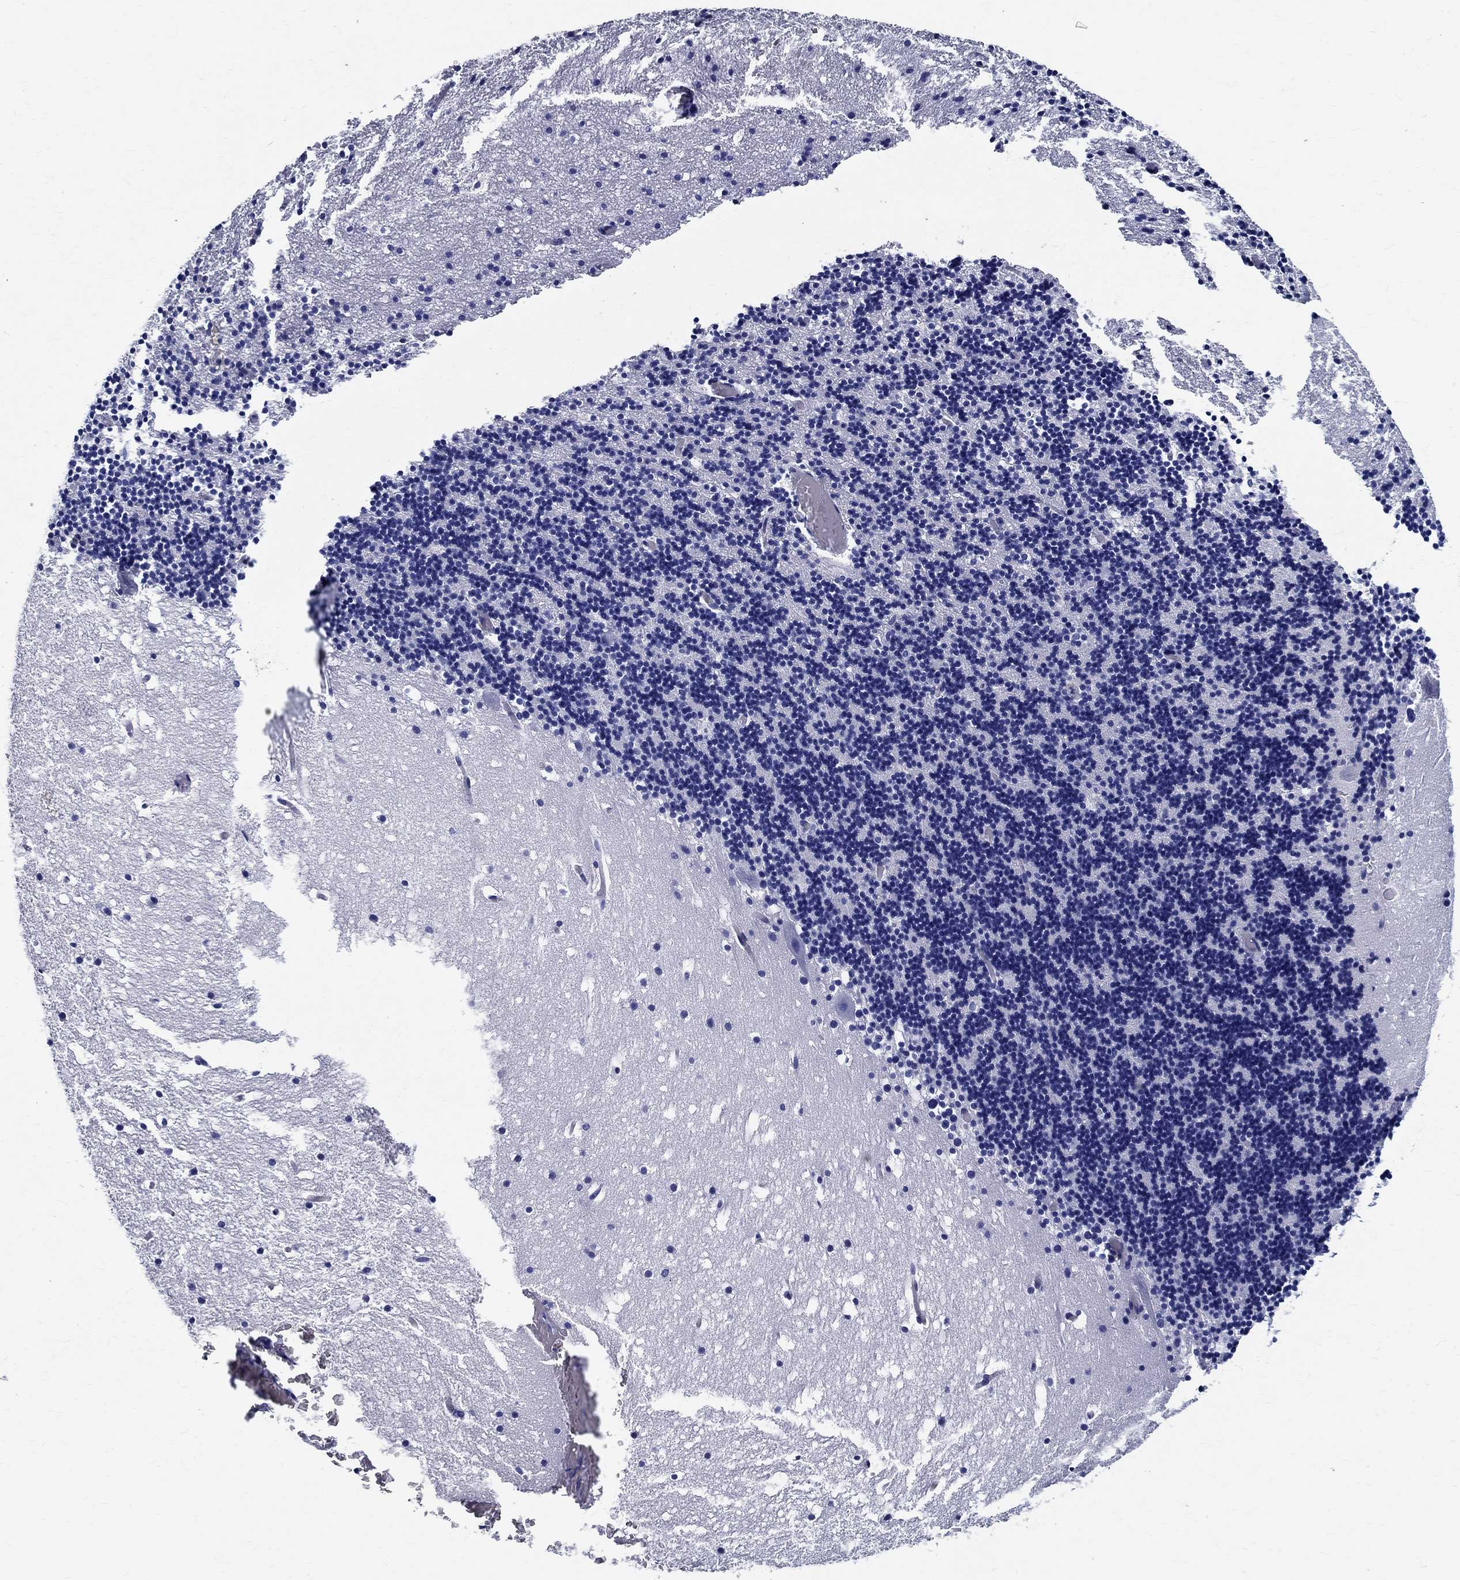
{"staining": {"intensity": "negative", "quantity": "none", "location": "none"}, "tissue": "cerebellum", "cell_type": "Cells in granular layer", "image_type": "normal", "snomed": [{"axis": "morphology", "description": "Normal tissue, NOS"}, {"axis": "topography", "description": "Cerebellum"}], "caption": "Cerebellum was stained to show a protein in brown. There is no significant expression in cells in granular layer. Brightfield microscopy of immunohistochemistry (IHC) stained with DAB (brown) and hematoxylin (blue), captured at high magnification.", "gene": "TSPAN16", "patient": {"sex": "male", "age": 37}}